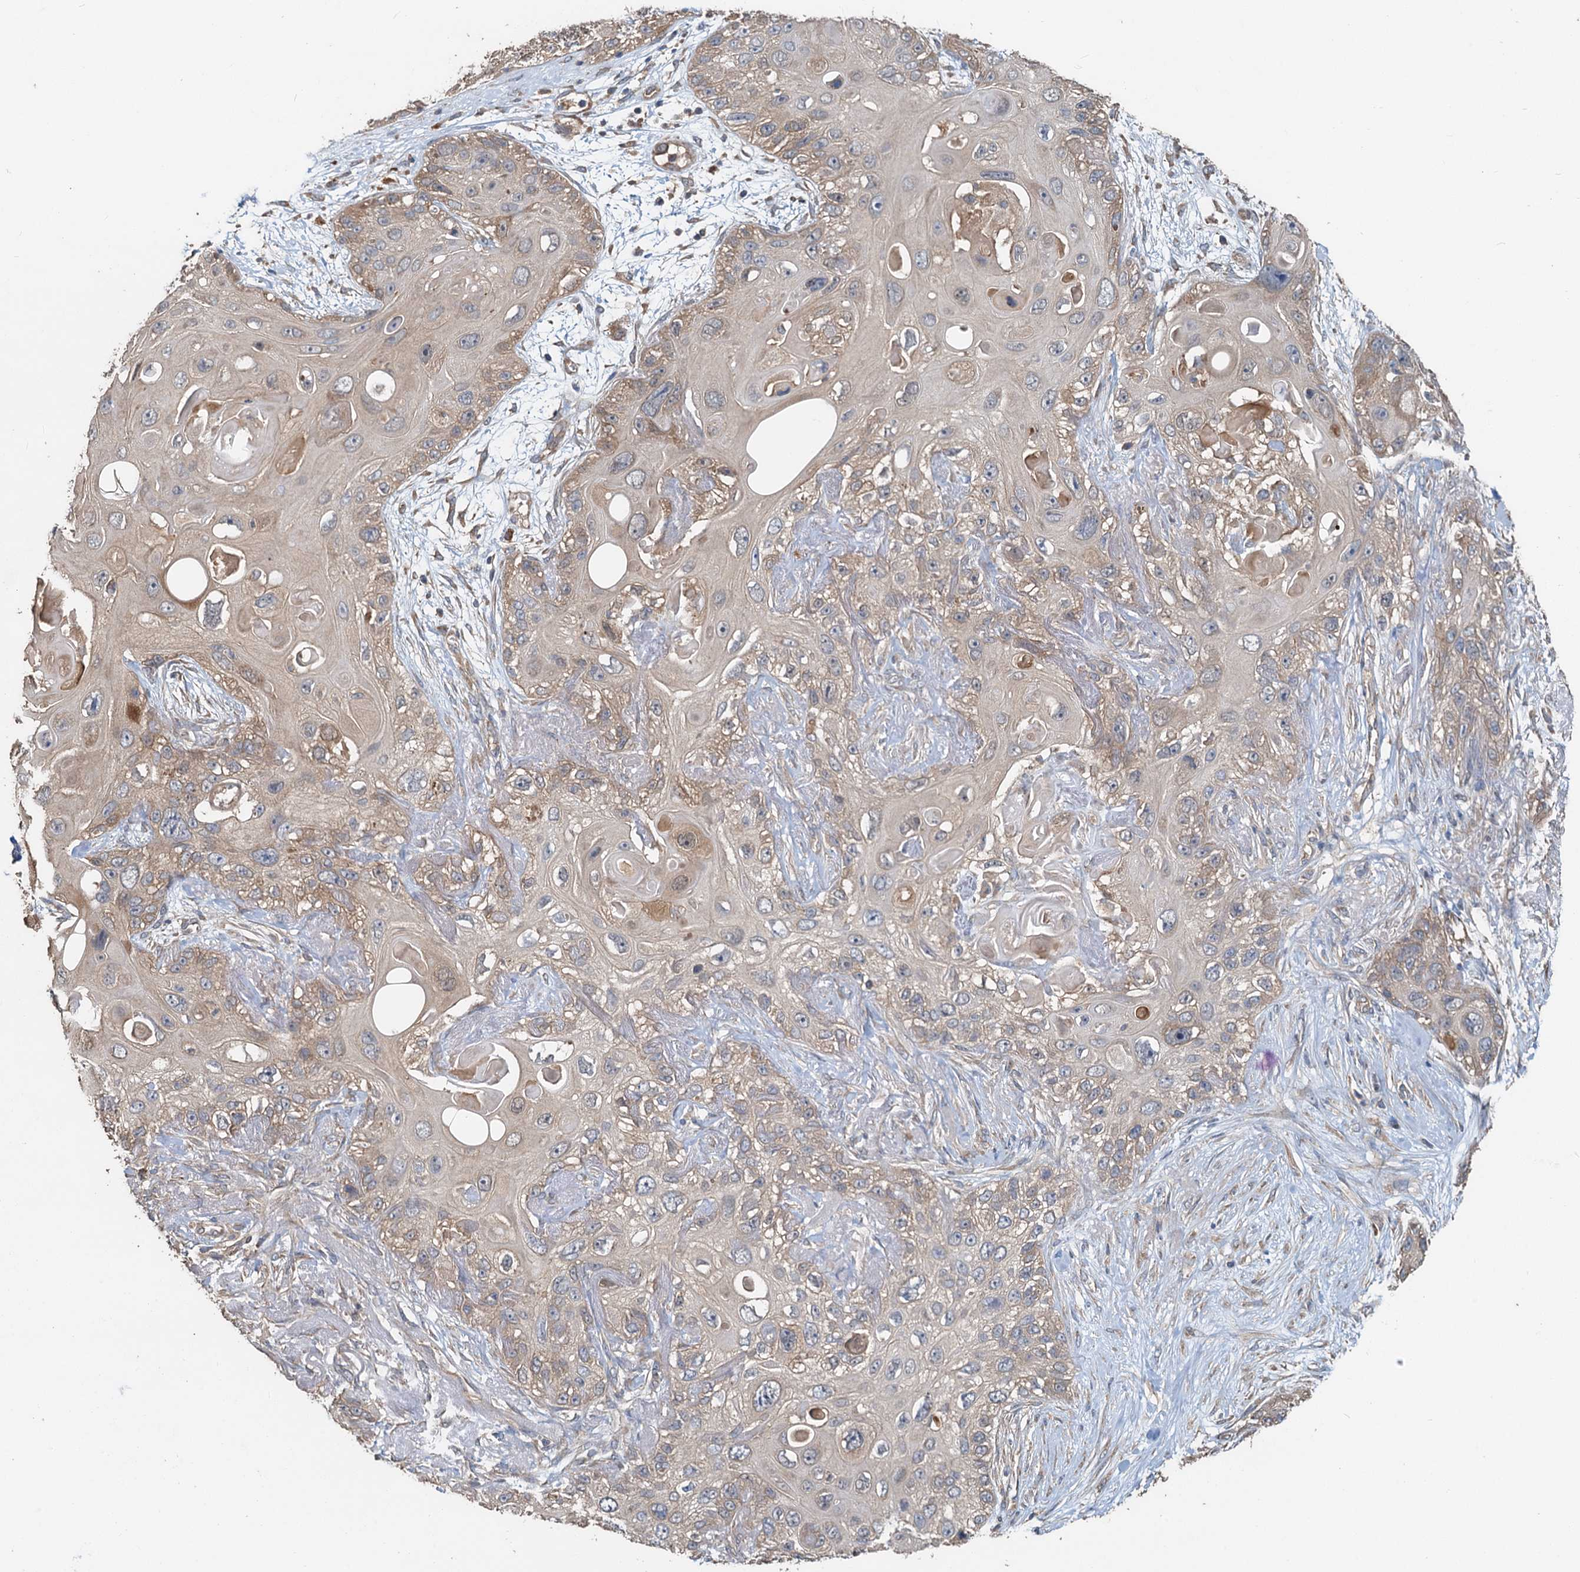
{"staining": {"intensity": "weak", "quantity": "25%-75%", "location": "cytoplasmic/membranous"}, "tissue": "skin cancer", "cell_type": "Tumor cells", "image_type": "cancer", "snomed": [{"axis": "morphology", "description": "Normal tissue, NOS"}, {"axis": "morphology", "description": "Squamous cell carcinoma, NOS"}, {"axis": "topography", "description": "Skin"}], "caption": "Immunohistochemistry micrograph of neoplastic tissue: human skin cancer (squamous cell carcinoma) stained using IHC exhibits low levels of weak protein expression localized specifically in the cytoplasmic/membranous of tumor cells, appearing as a cytoplasmic/membranous brown color.", "gene": "HYI", "patient": {"sex": "male", "age": 72}}